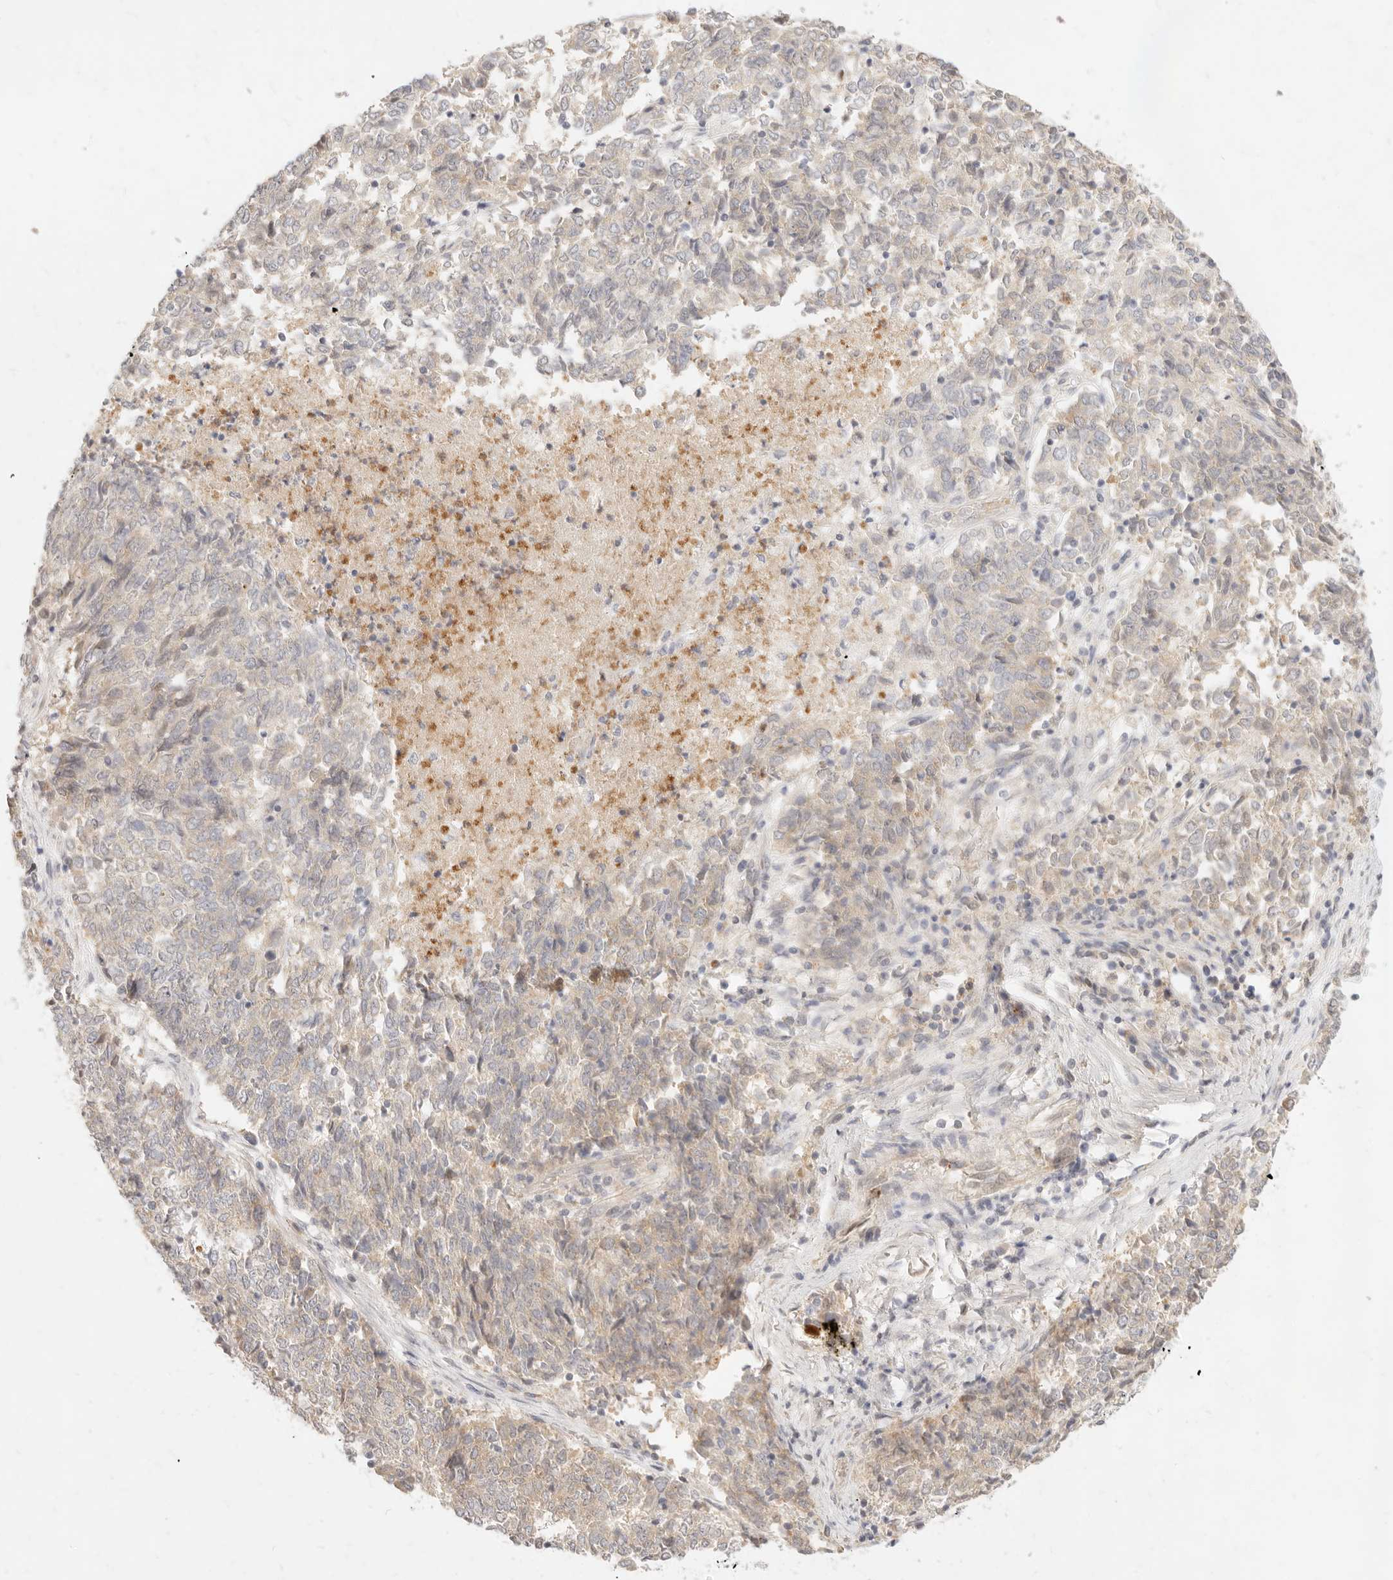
{"staining": {"intensity": "weak", "quantity": "25%-75%", "location": "cytoplasmic/membranous"}, "tissue": "endometrial cancer", "cell_type": "Tumor cells", "image_type": "cancer", "snomed": [{"axis": "morphology", "description": "Adenocarcinoma, NOS"}, {"axis": "topography", "description": "Endometrium"}], "caption": "An immunohistochemistry photomicrograph of tumor tissue is shown. Protein staining in brown highlights weak cytoplasmic/membranous positivity in endometrial cancer within tumor cells.", "gene": "ASCL3", "patient": {"sex": "female", "age": 80}}